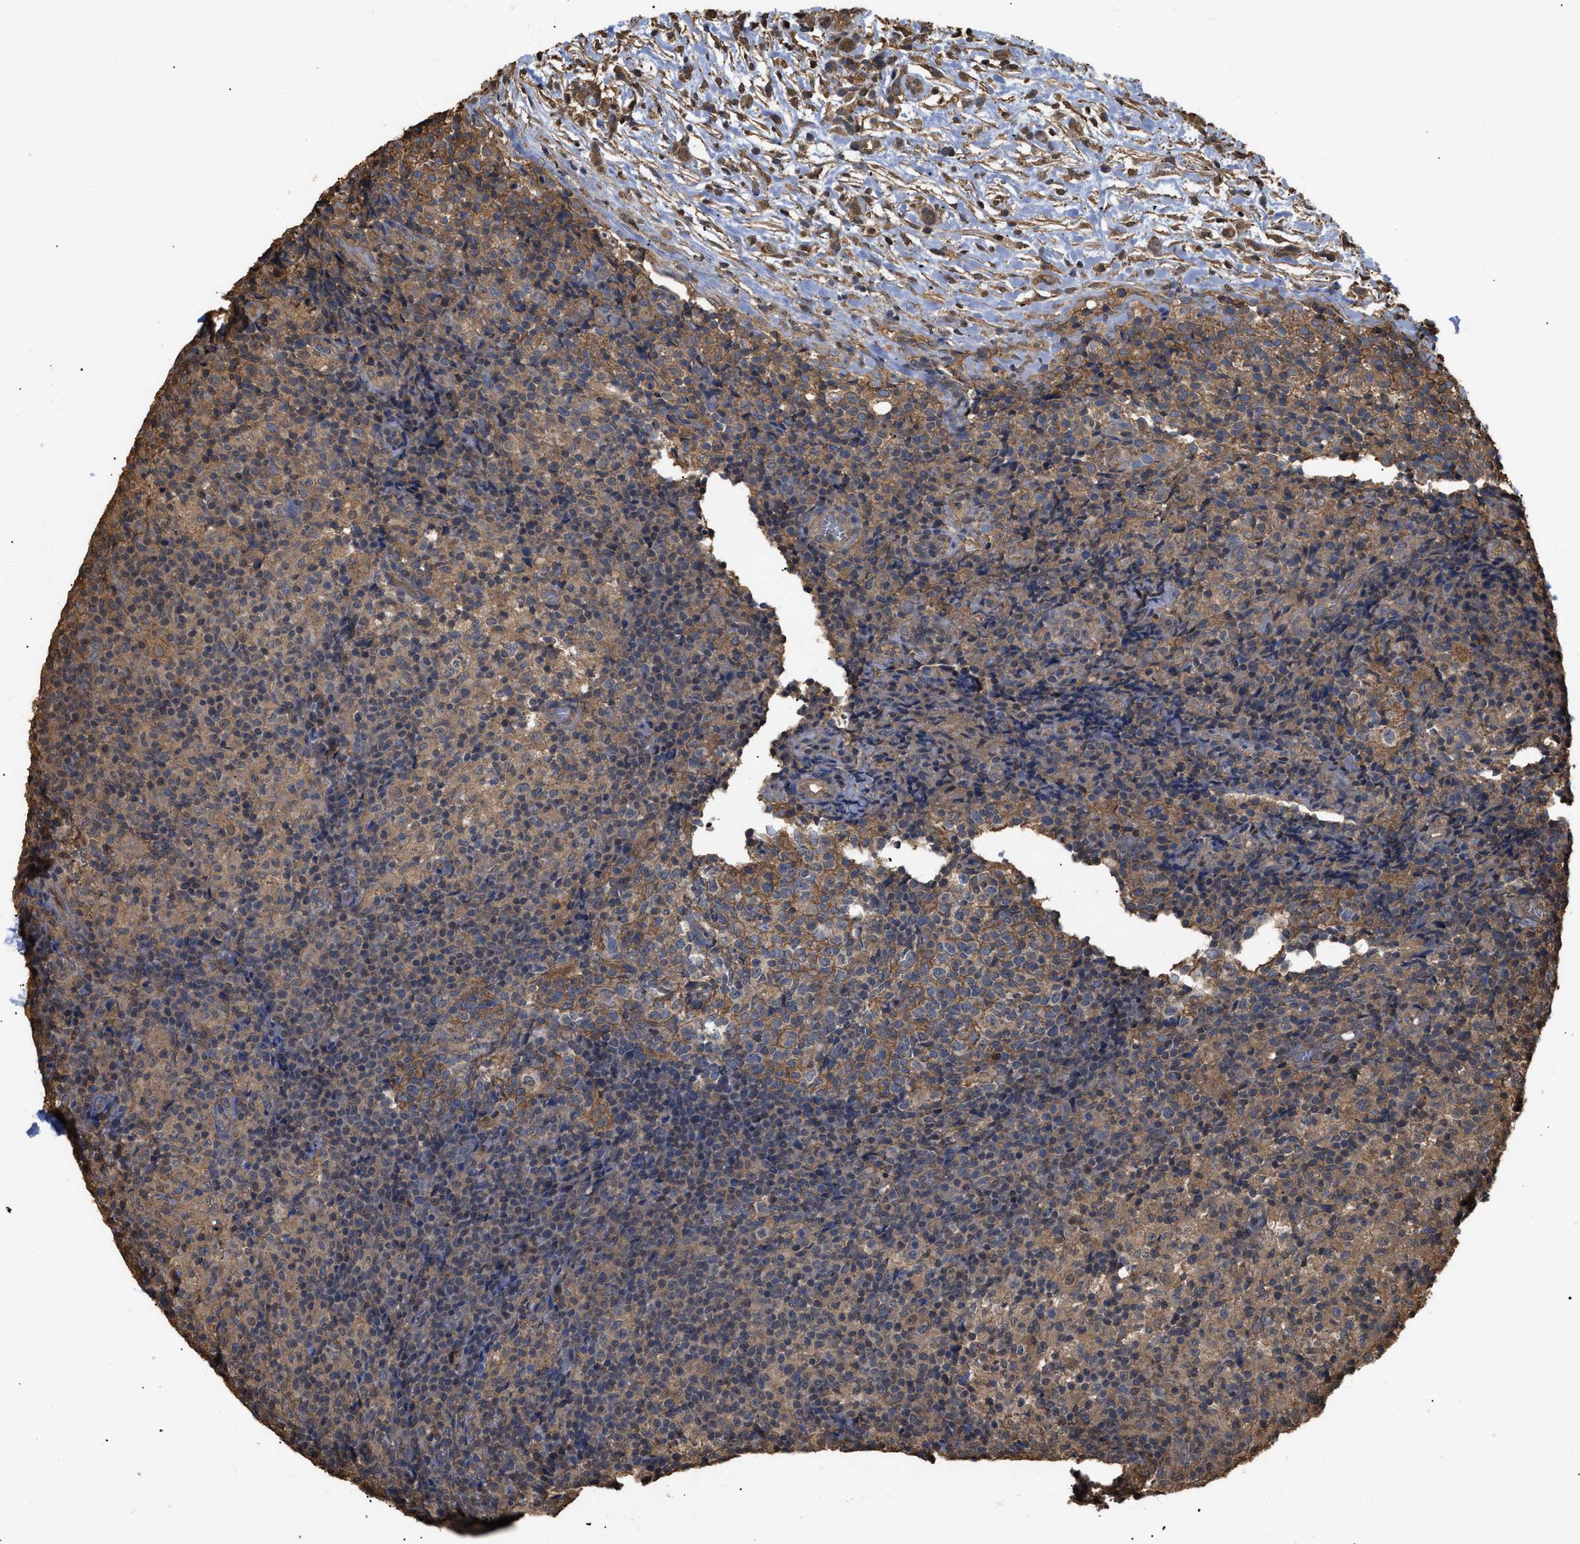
{"staining": {"intensity": "moderate", "quantity": "25%-75%", "location": "cytoplasmic/membranous"}, "tissue": "lymph node", "cell_type": "Germinal center cells", "image_type": "normal", "snomed": [{"axis": "morphology", "description": "Normal tissue, NOS"}, {"axis": "morphology", "description": "Inflammation, NOS"}, {"axis": "topography", "description": "Lymph node"}], "caption": "Immunohistochemistry (IHC) micrograph of benign lymph node: lymph node stained using immunohistochemistry displays medium levels of moderate protein expression localized specifically in the cytoplasmic/membranous of germinal center cells, appearing as a cytoplasmic/membranous brown color.", "gene": "CALM1", "patient": {"sex": "male", "age": 55}}